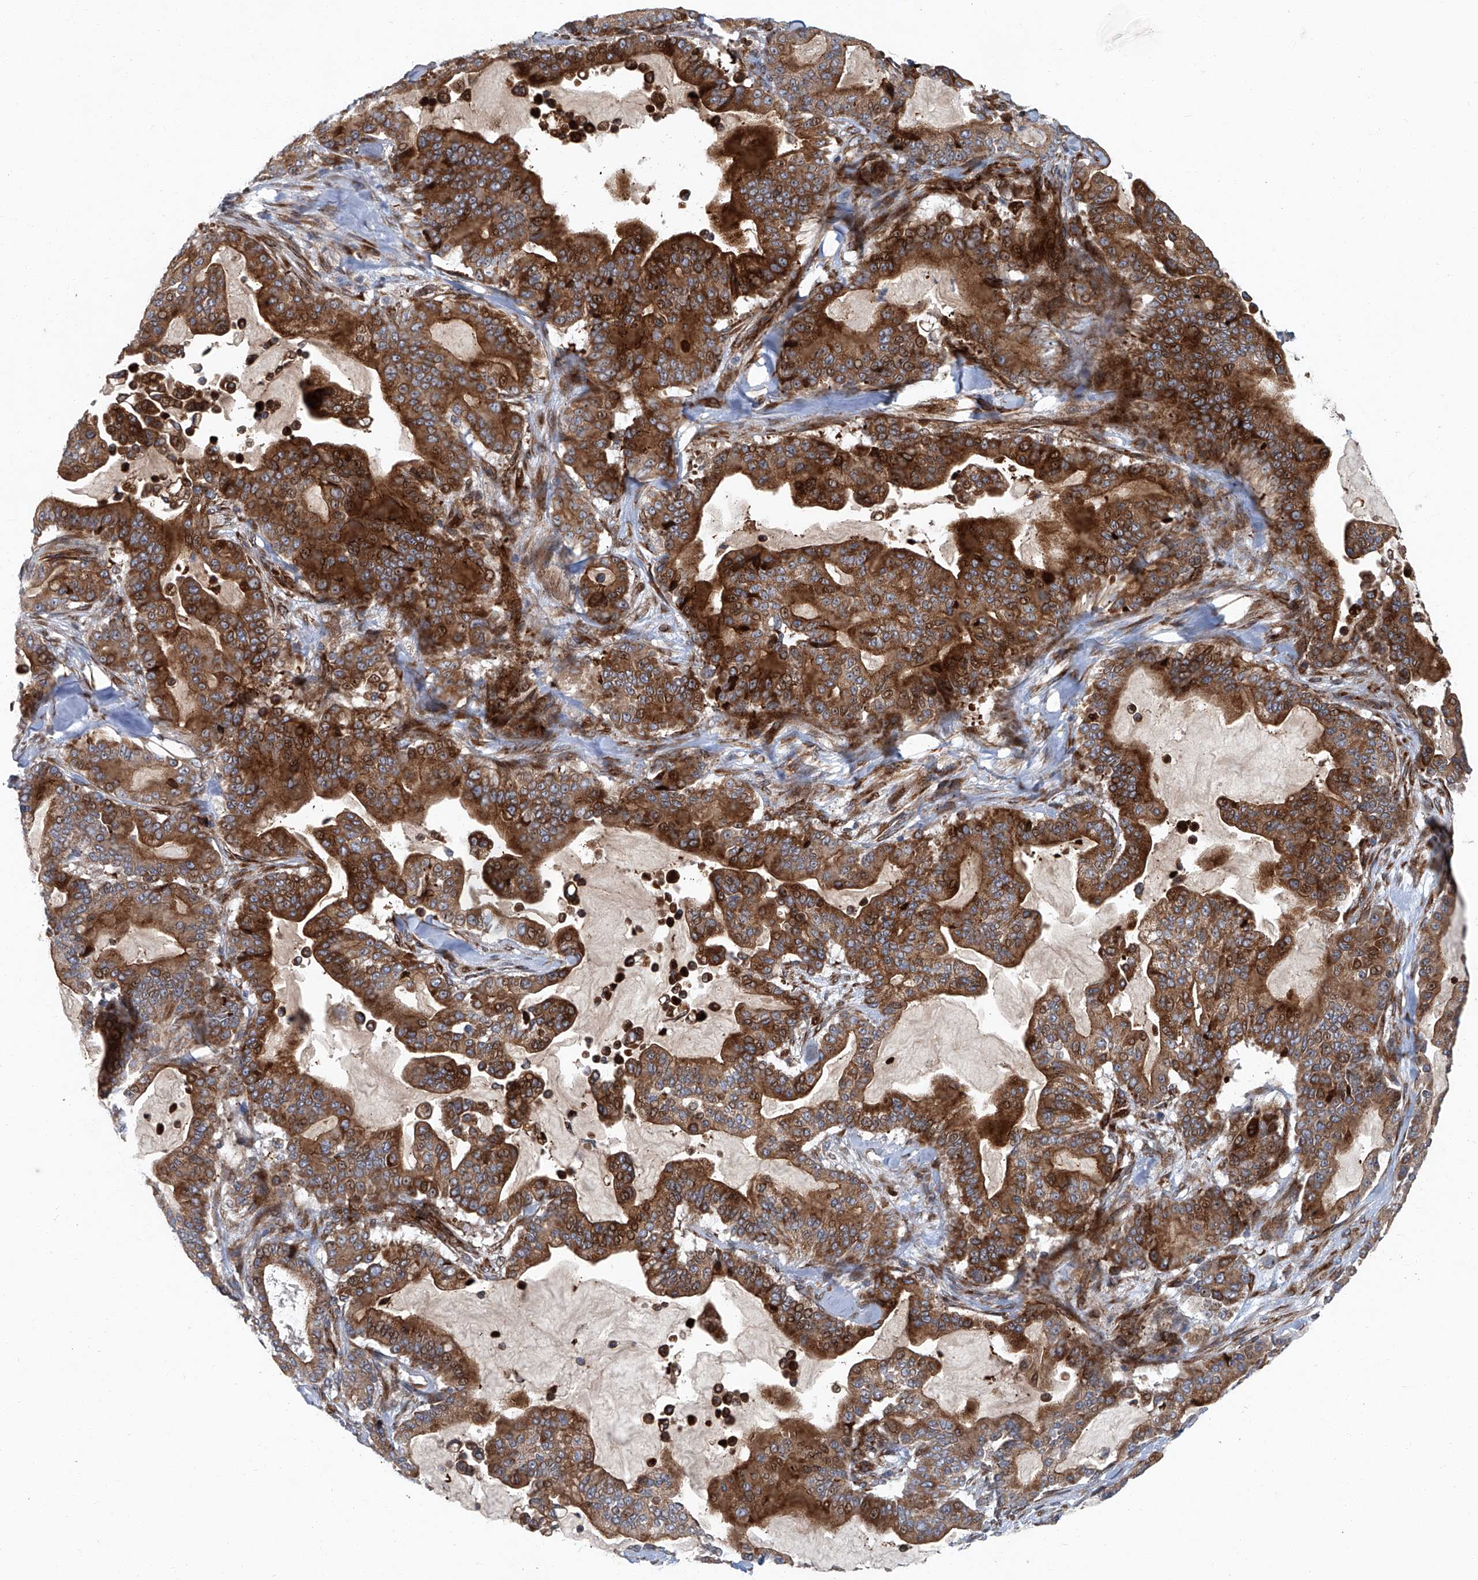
{"staining": {"intensity": "strong", "quantity": ">75%", "location": "cytoplasmic/membranous"}, "tissue": "pancreatic cancer", "cell_type": "Tumor cells", "image_type": "cancer", "snomed": [{"axis": "morphology", "description": "Adenocarcinoma, NOS"}, {"axis": "topography", "description": "Pancreas"}], "caption": "Immunohistochemistry (IHC) micrograph of neoplastic tissue: human pancreatic cancer (adenocarcinoma) stained using IHC reveals high levels of strong protein expression localized specifically in the cytoplasmic/membranous of tumor cells, appearing as a cytoplasmic/membranous brown color.", "gene": "GPR132", "patient": {"sex": "male", "age": 63}}